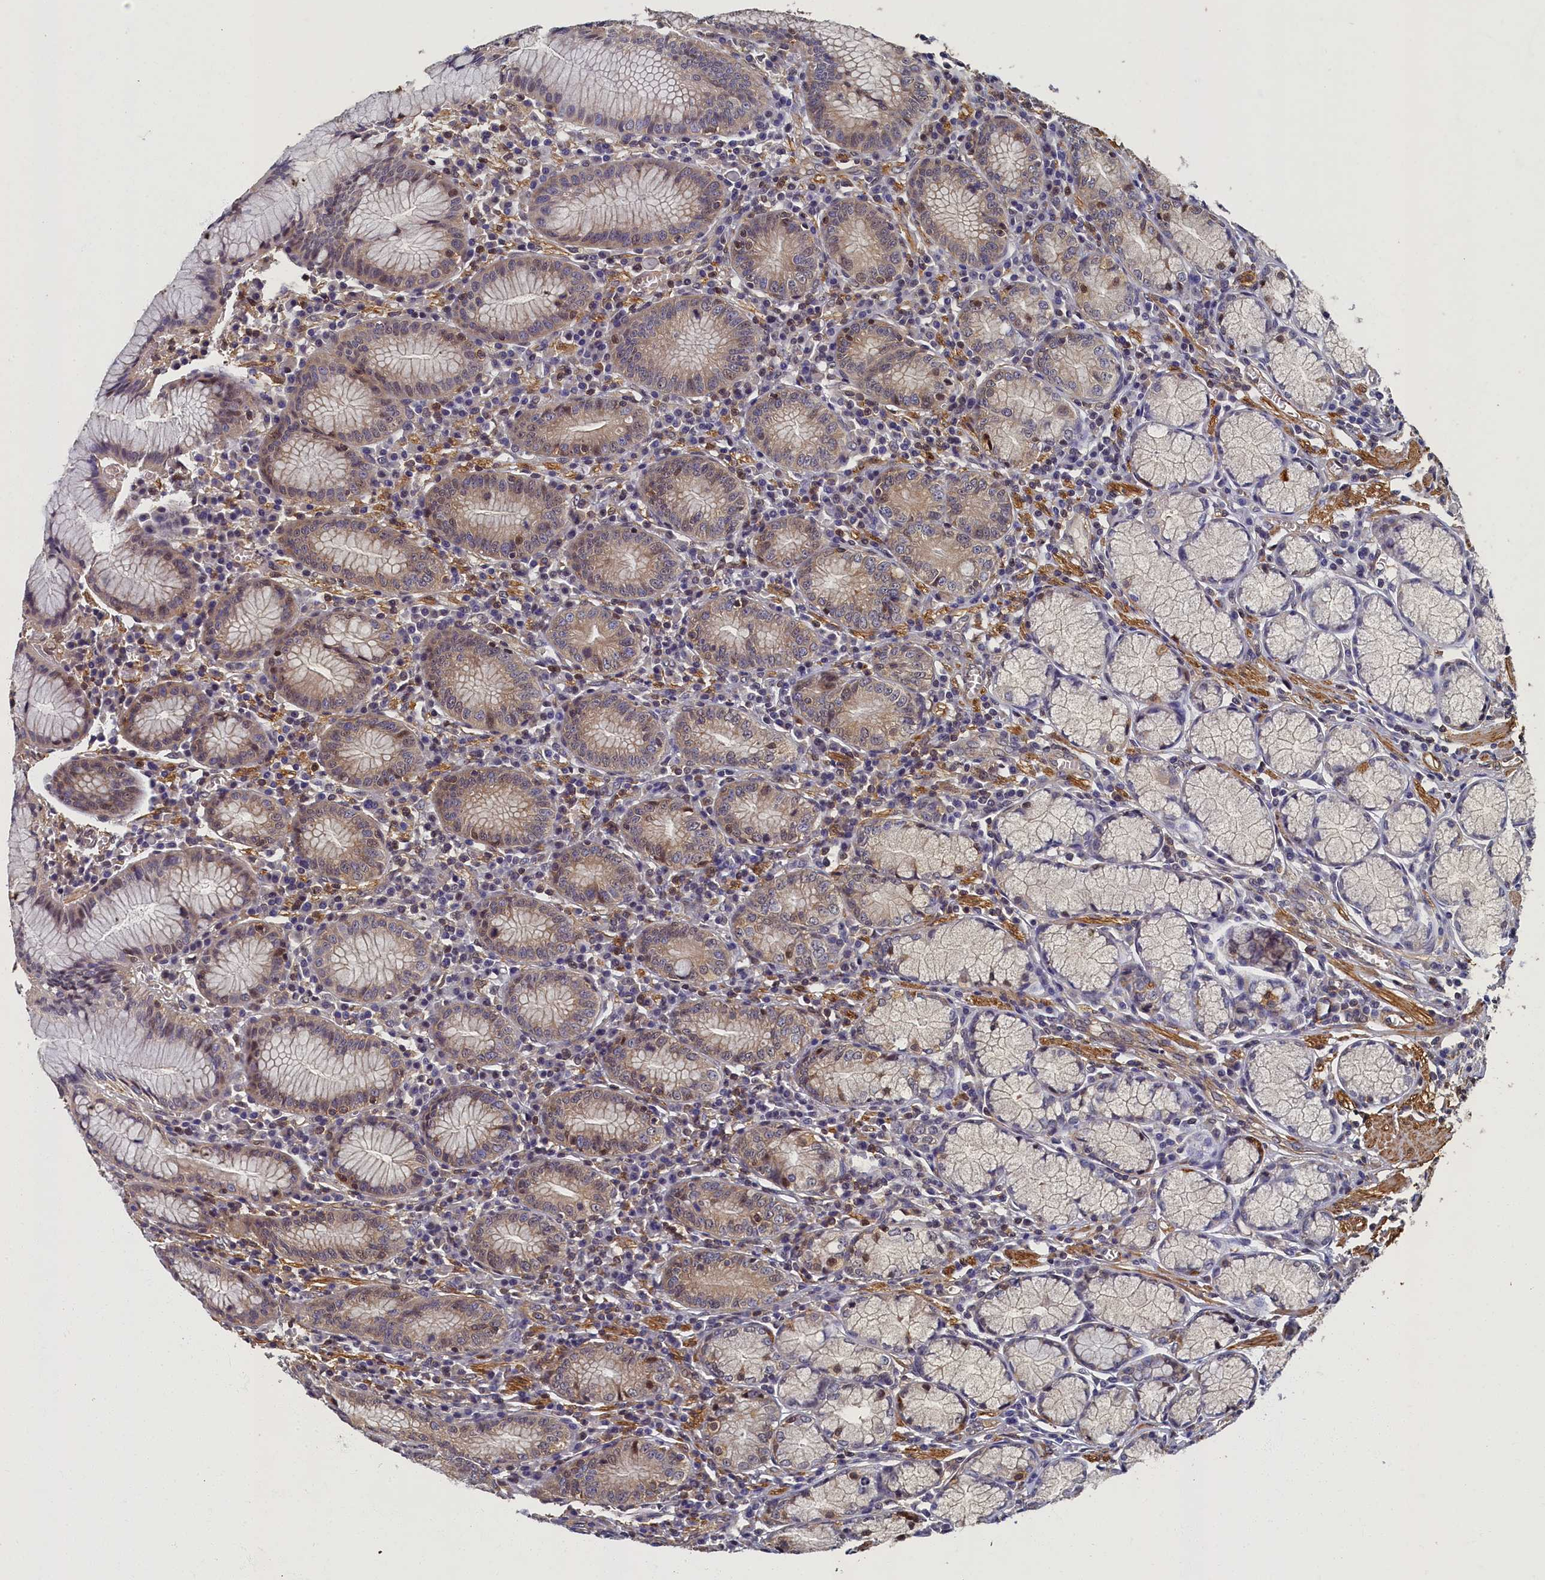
{"staining": {"intensity": "weak", "quantity": "25%-75%", "location": "cytoplasmic/membranous"}, "tissue": "stomach", "cell_type": "Glandular cells", "image_type": "normal", "snomed": [{"axis": "morphology", "description": "Normal tissue, NOS"}, {"axis": "topography", "description": "Stomach"}], "caption": "Stomach stained for a protein (brown) shows weak cytoplasmic/membranous positive staining in about 25%-75% of glandular cells.", "gene": "TBCB", "patient": {"sex": "male", "age": 55}}